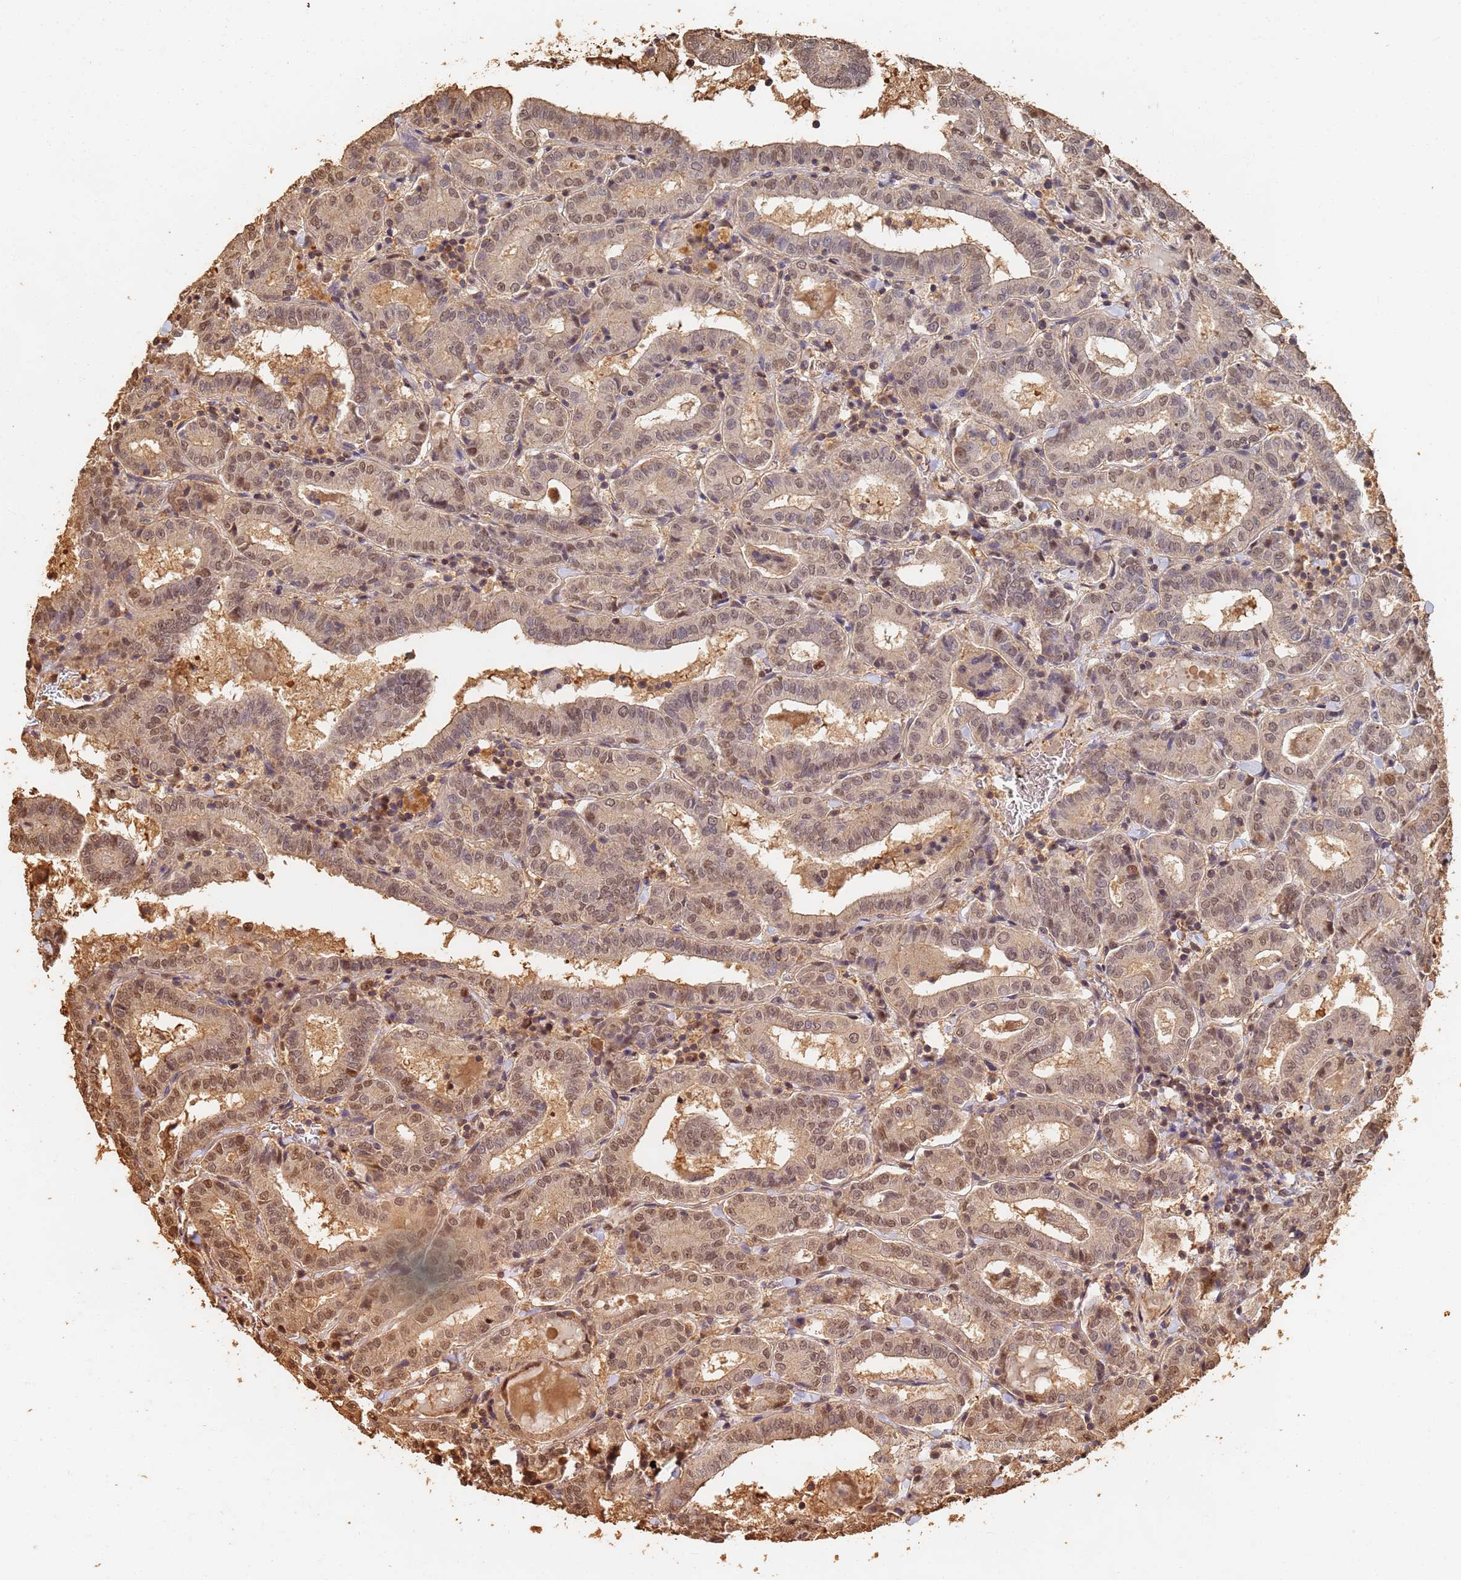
{"staining": {"intensity": "moderate", "quantity": ">75%", "location": "cytoplasmic/membranous,nuclear"}, "tissue": "thyroid cancer", "cell_type": "Tumor cells", "image_type": "cancer", "snomed": [{"axis": "morphology", "description": "Papillary adenocarcinoma, NOS"}, {"axis": "topography", "description": "Thyroid gland"}], "caption": "Immunohistochemical staining of human thyroid cancer shows moderate cytoplasmic/membranous and nuclear protein expression in approximately >75% of tumor cells.", "gene": "JAK2", "patient": {"sex": "female", "age": 72}}